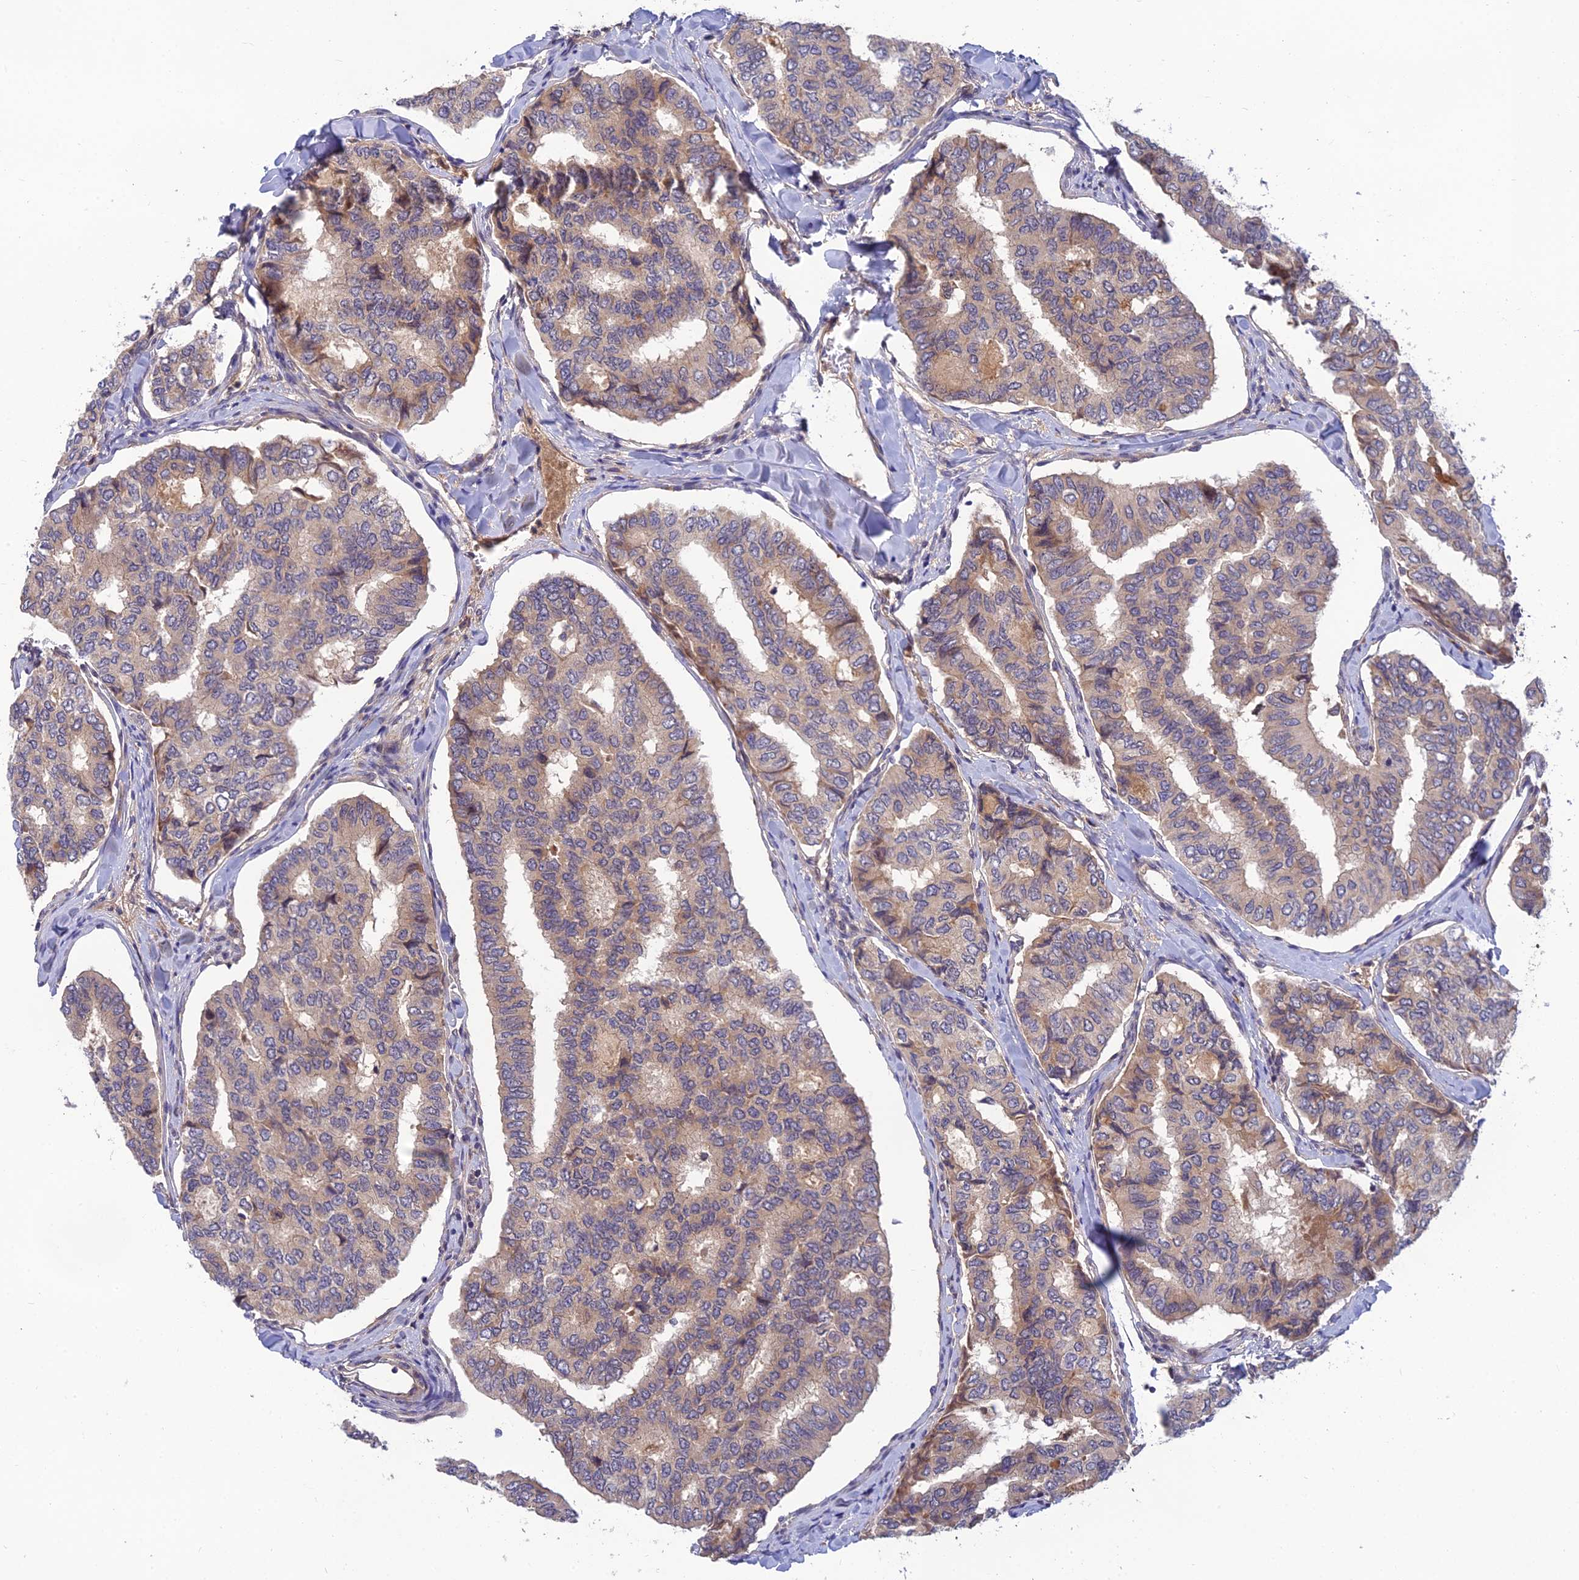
{"staining": {"intensity": "weak", "quantity": "<25%", "location": "cytoplasmic/membranous"}, "tissue": "thyroid cancer", "cell_type": "Tumor cells", "image_type": "cancer", "snomed": [{"axis": "morphology", "description": "Papillary adenocarcinoma, NOS"}, {"axis": "topography", "description": "Thyroid gland"}], "caption": "Thyroid papillary adenocarcinoma was stained to show a protein in brown. There is no significant positivity in tumor cells.", "gene": "FAM151B", "patient": {"sex": "female", "age": 35}}